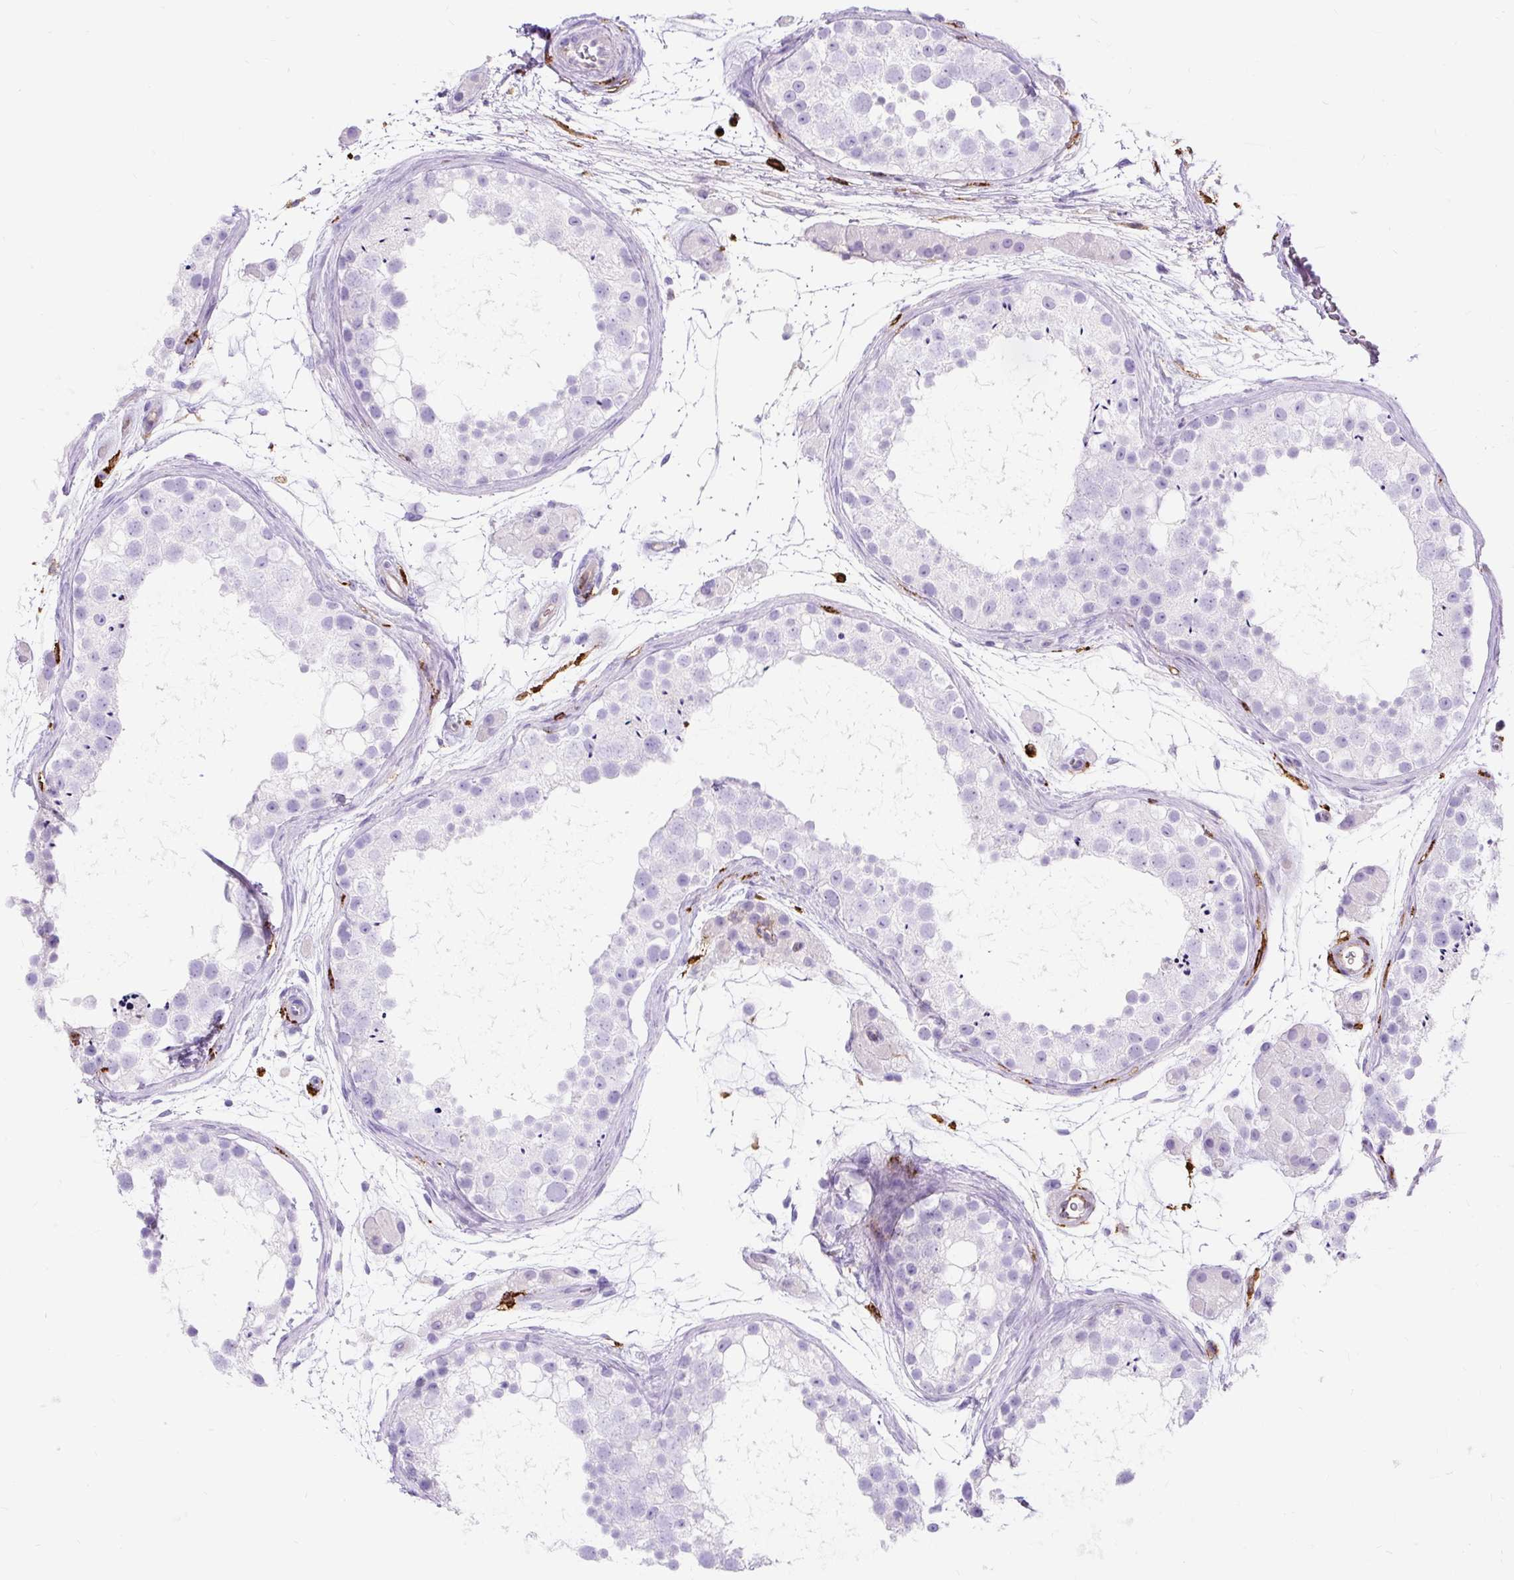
{"staining": {"intensity": "negative", "quantity": "none", "location": "none"}, "tissue": "testis", "cell_type": "Cells in seminiferous ducts", "image_type": "normal", "snomed": [{"axis": "morphology", "description": "Normal tissue, NOS"}, {"axis": "topography", "description": "Testis"}], "caption": "High magnification brightfield microscopy of benign testis stained with DAB (3,3'-diaminobenzidine) (brown) and counterstained with hematoxylin (blue): cells in seminiferous ducts show no significant positivity. (Stains: DAB immunohistochemistry (IHC) with hematoxylin counter stain, Microscopy: brightfield microscopy at high magnification).", "gene": "HLA", "patient": {"sex": "male", "age": 41}}